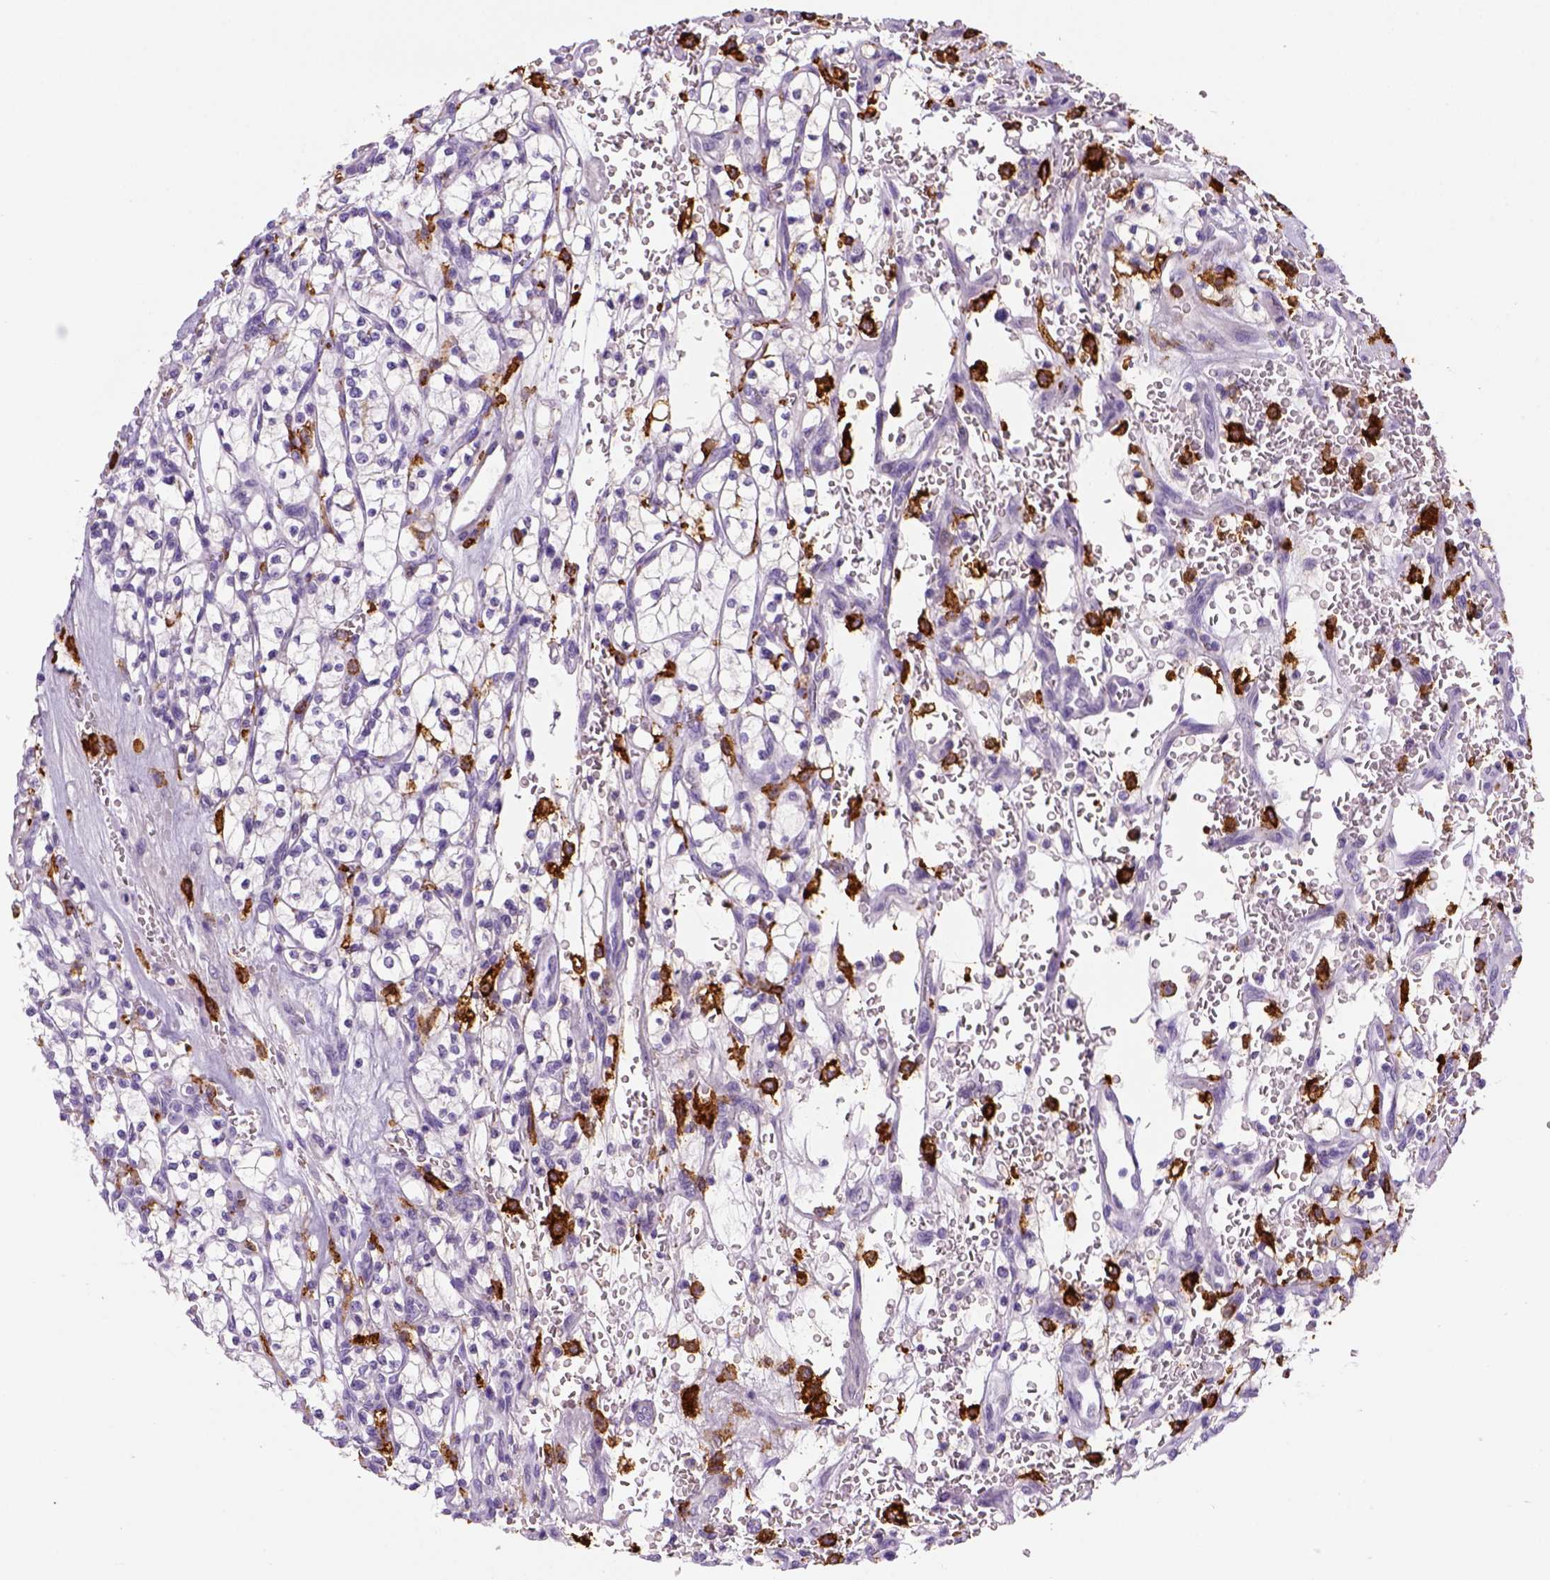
{"staining": {"intensity": "negative", "quantity": "none", "location": "none"}, "tissue": "renal cancer", "cell_type": "Tumor cells", "image_type": "cancer", "snomed": [{"axis": "morphology", "description": "Adenocarcinoma, NOS"}, {"axis": "topography", "description": "Kidney"}], "caption": "Immunohistochemistry histopathology image of neoplastic tissue: human renal cancer stained with DAB displays no significant protein staining in tumor cells.", "gene": "CD14", "patient": {"sex": "female", "age": 64}}